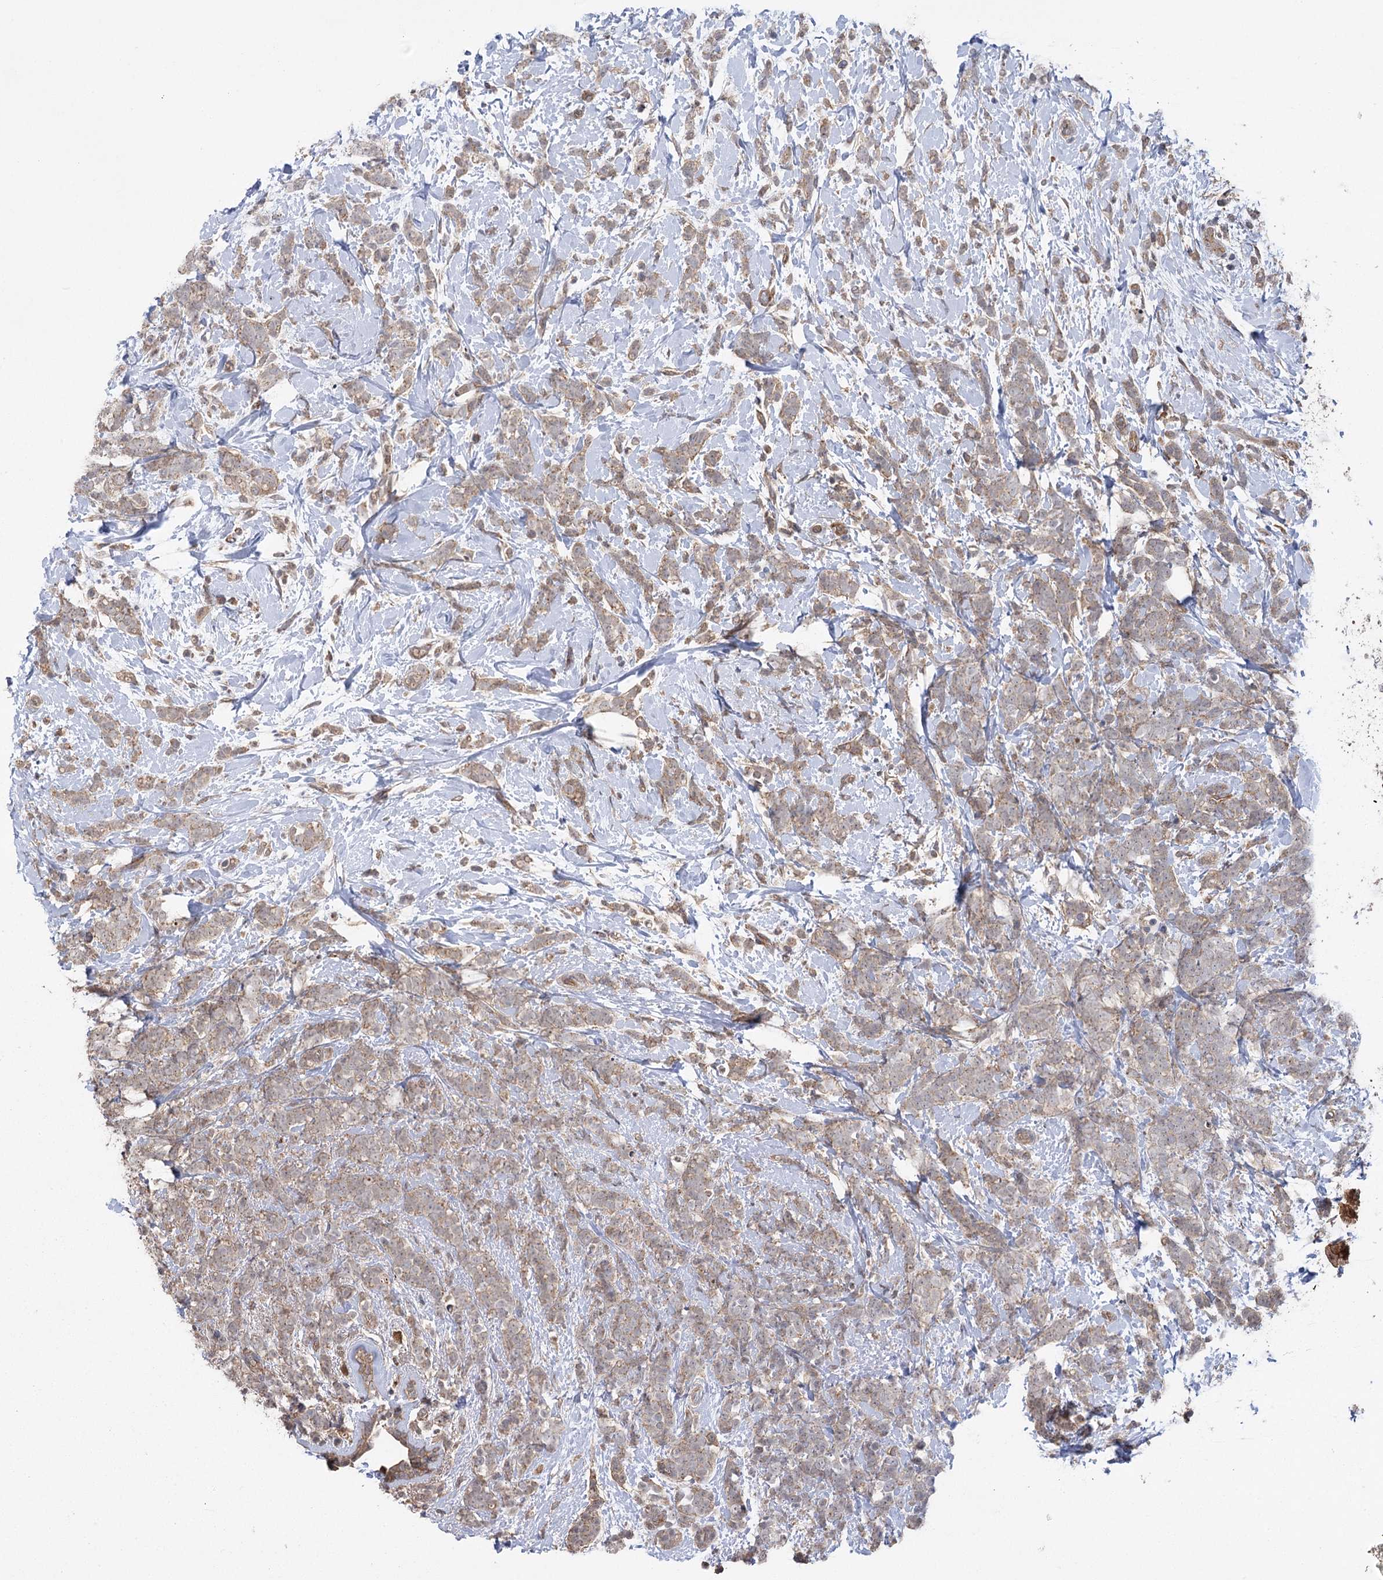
{"staining": {"intensity": "weak", "quantity": ">75%", "location": "cytoplasmic/membranous"}, "tissue": "breast cancer", "cell_type": "Tumor cells", "image_type": "cancer", "snomed": [{"axis": "morphology", "description": "Lobular carcinoma"}, {"axis": "topography", "description": "Breast"}], "caption": "Lobular carcinoma (breast) was stained to show a protein in brown. There is low levels of weak cytoplasmic/membranous positivity in about >75% of tumor cells. Nuclei are stained in blue.", "gene": "KCNN2", "patient": {"sex": "female", "age": 58}}